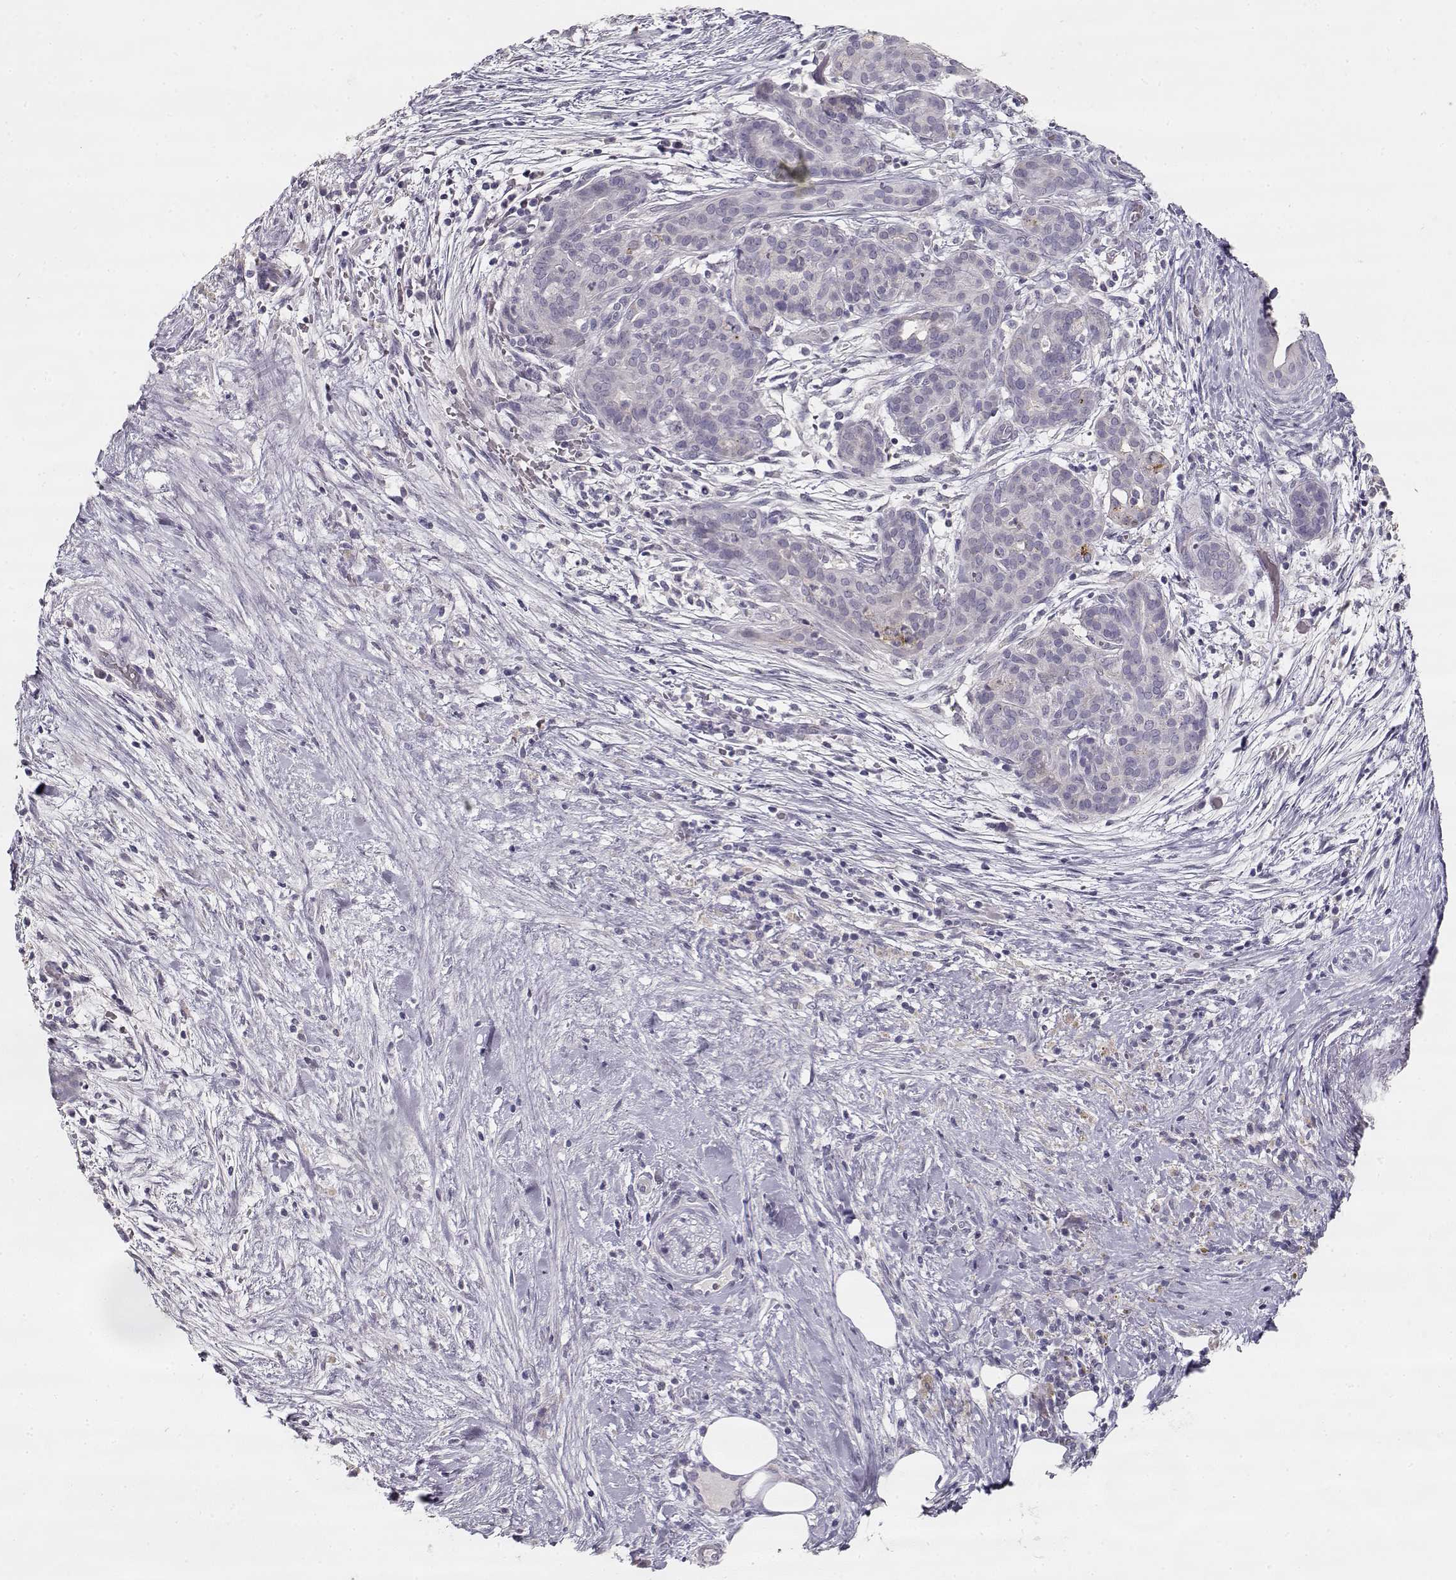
{"staining": {"intensity": "negative", "quantity": "none", "location": "none"}, "tissue": "pancreatic cancer", "cell_type": "Tumor cells", "image_type": "cancer", "snomed": [{"axis": "morphology", "description": "Adenocarcinoma, NOS"}, {"axis": "topography", "description": "Pancreas"}], "caption": "IHC photomicrograph of pancreatic cancer stained for a protein (brown), which displays no staining in tumor cells.", "gene": "TPH2", "patient": {"sex": "male", "age": 44}}